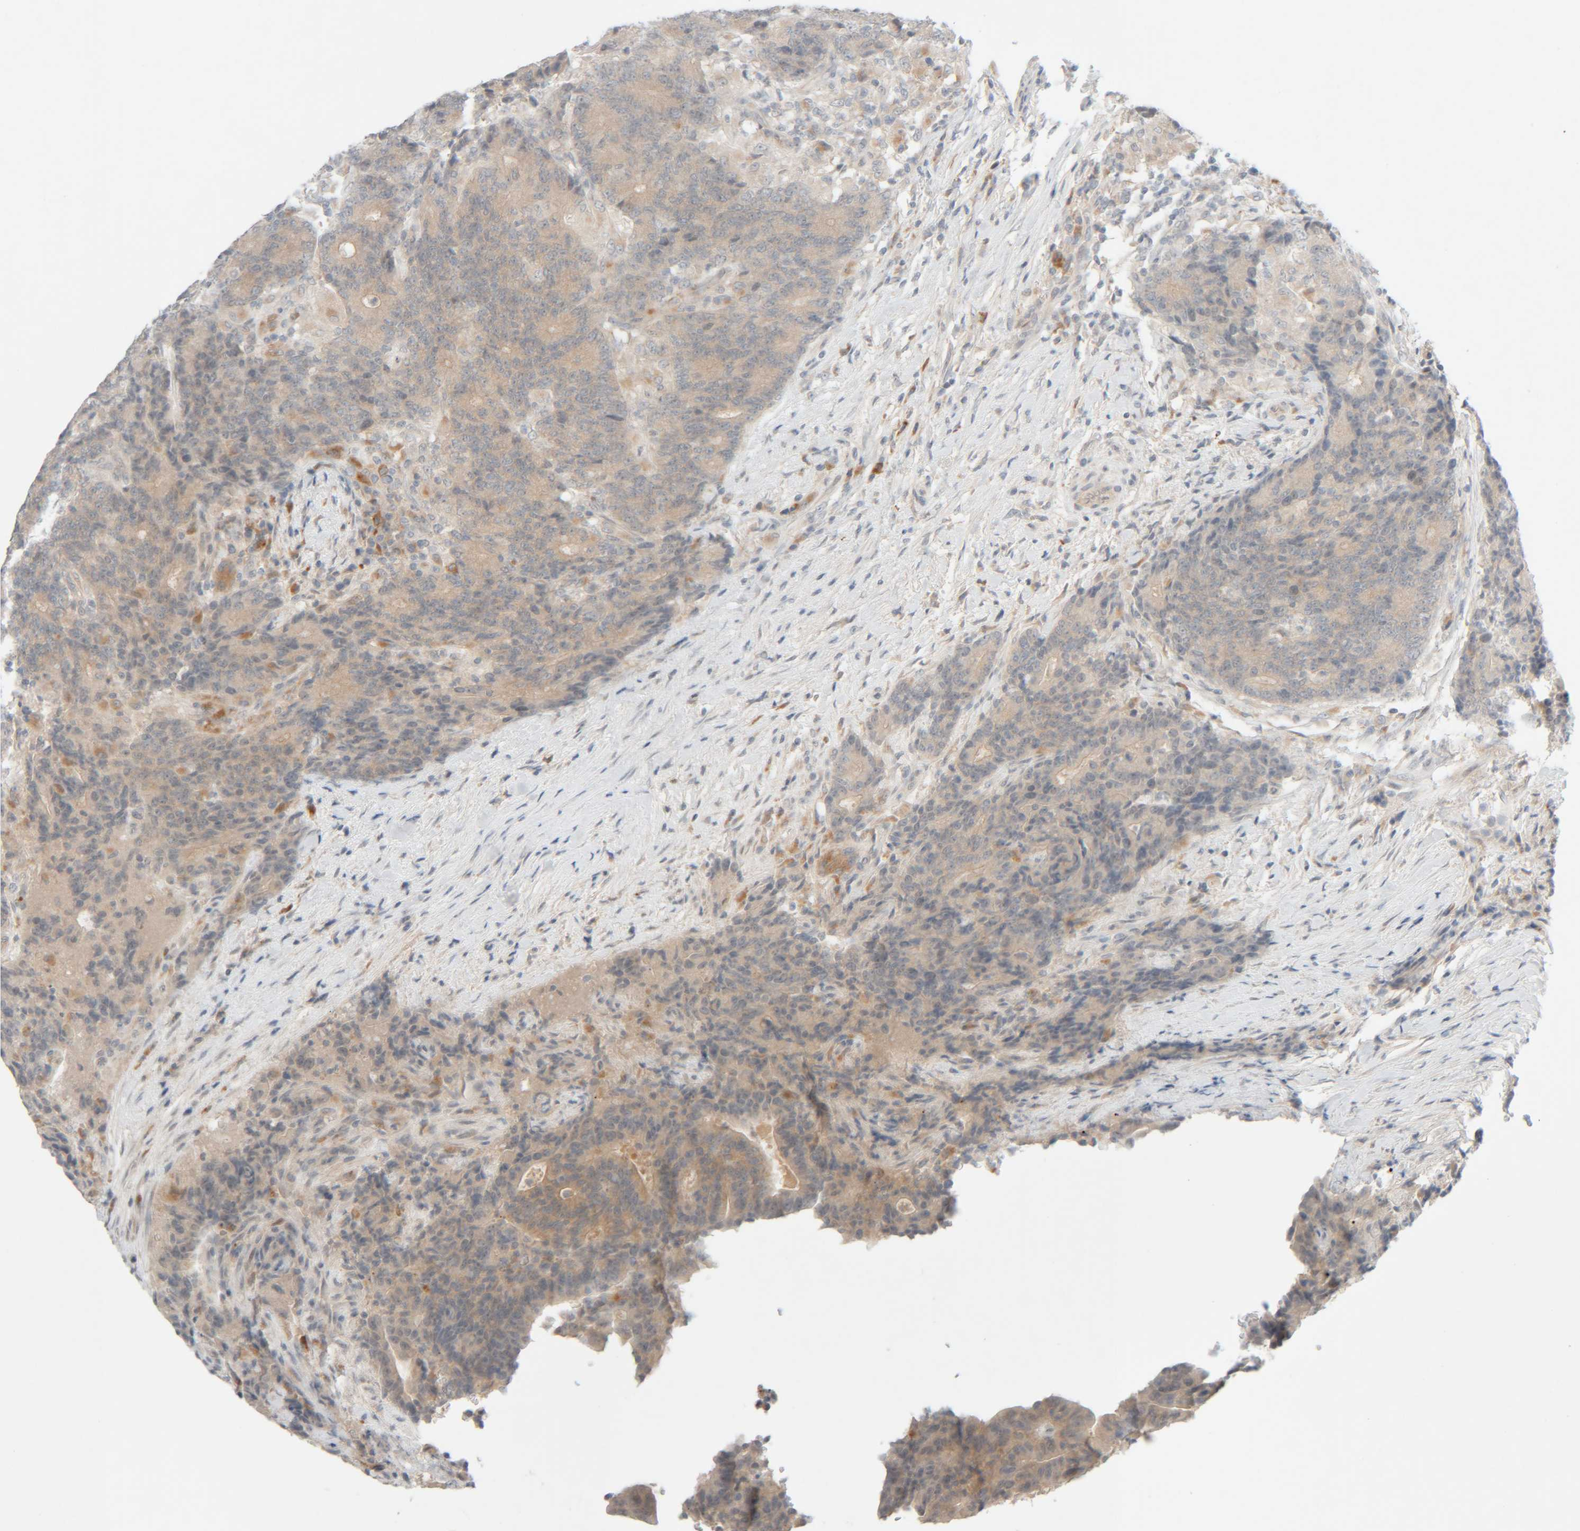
{"staining": {"intensity": "weak", "quantity": "25%-75%", "location": "cytoplasmic/membranous"}, "tissue": "colorectal cancer", "cell_type": "Tumor cells", "image_type": "cancer", "snomed": [{"axis": "morphology", "description": "Normal tissue, NOS"}, {"axis": "morphology", "description": "Adenocarcinoma, NOS"}, {"axis": "topography", "description": "Colon"}], "caption": "Colorectal cancer (adenocarcinoma) tissue shows weak cytoplasmic/membranous staining in approximately 25%-75% of tumor cells, visualized by immunohistochemistry.", "gene": "CHKA", "patient": {"sex": "female", "age": 75}}